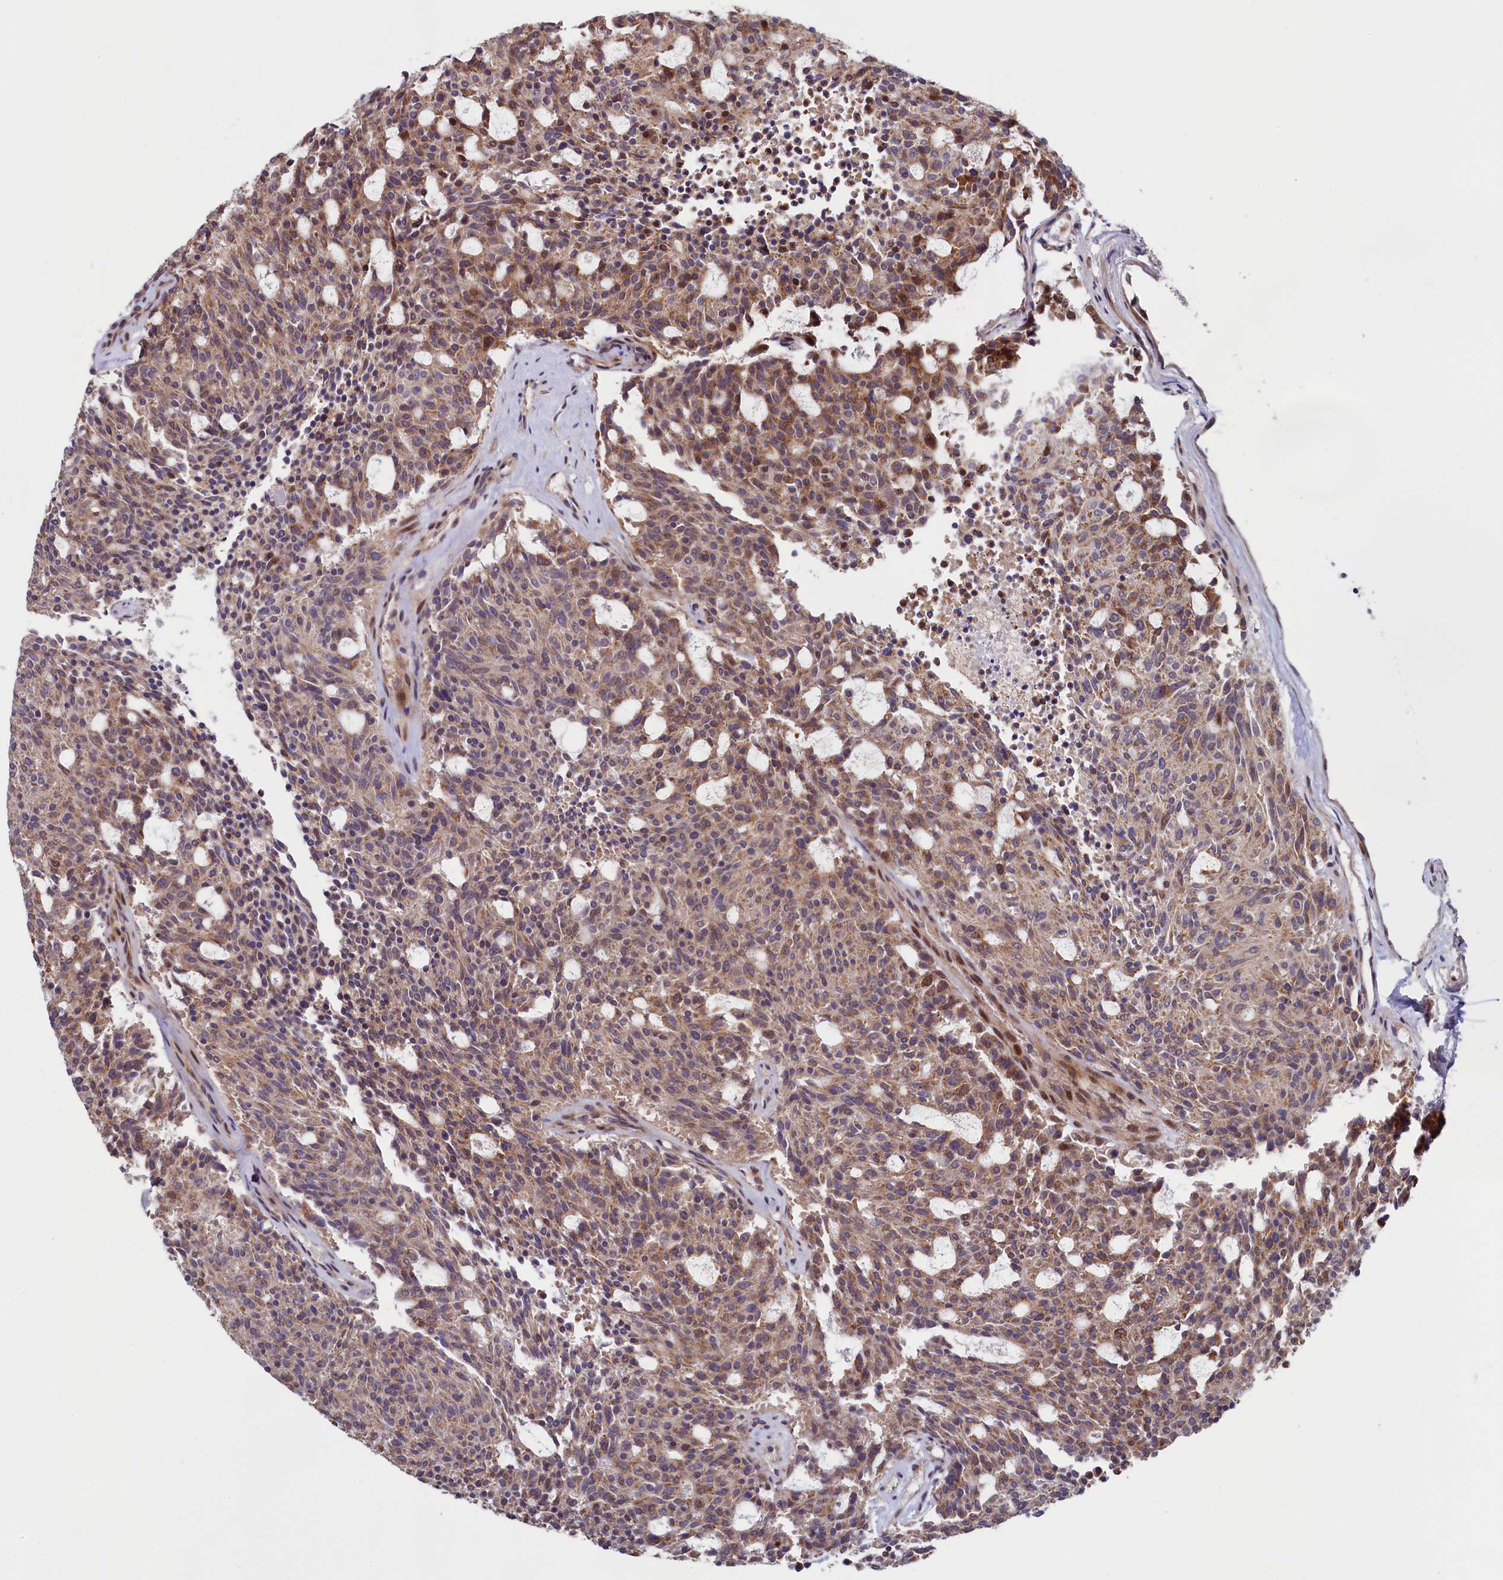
{"staining": {"intensity": "moderate", "quantity": ">75%", "location": "cytoplasmic/membranous"}, "tissue": "carcinoid", "cell_type": "Tumor cells", "image_type": "cancer", "snomed": [{"axis": "morphology", "description": "Carcinoid, malignant, NOS"}, {"axis": "topography", "description": "Pancreas"}], "caption": "Protein analysis of malignant carcinoid tissue shows moderate cytoplasmic/membranous positivity in approximately >75% of tumor cells.", "gene": "PIK3C3", "patient": {"sex": "female", "age": 54}}